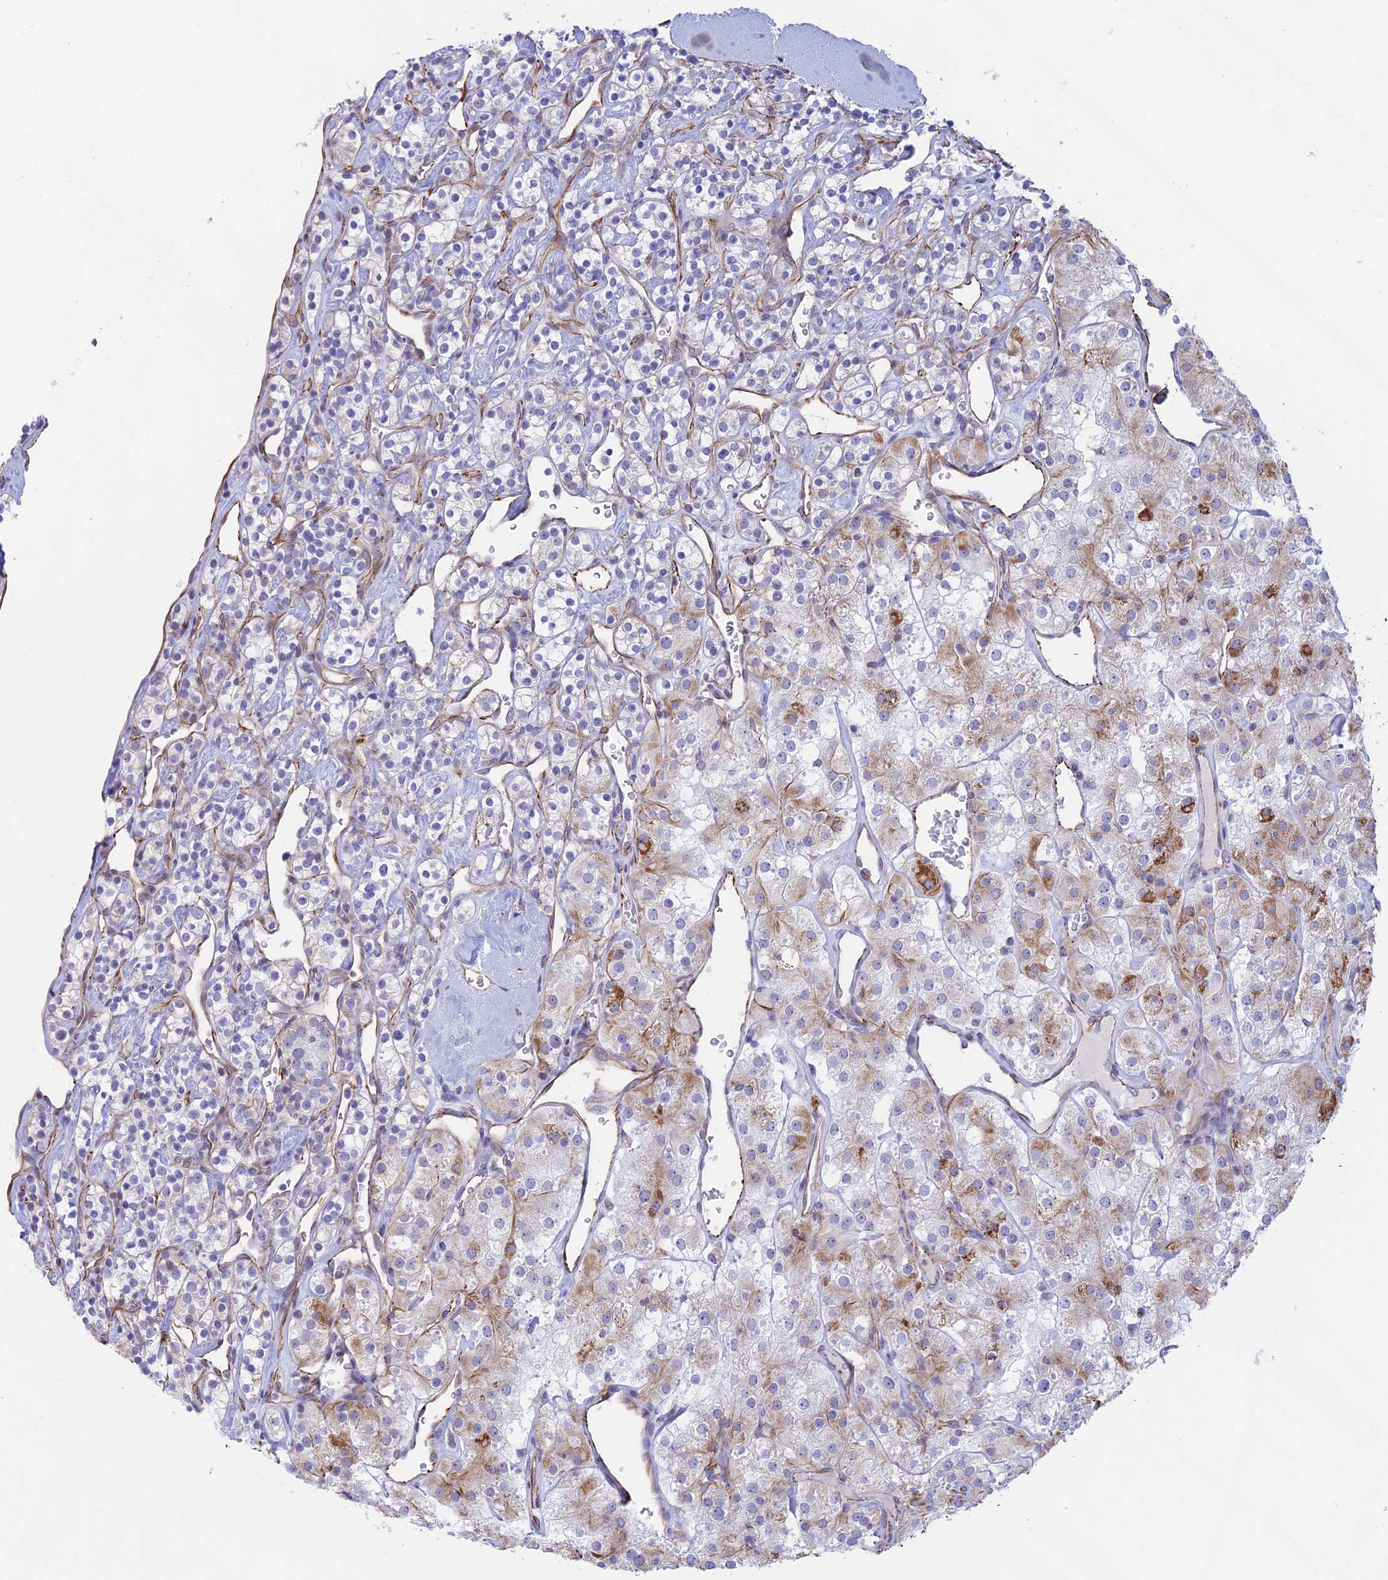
{"staining": {"intensity": "moderate", "quantity": "<25%", "location": "cytoplasmic/membranous"}, "tissue": "renal cancer", "cell_type": "Tumor cells", "image_type": "cancer", "snomed": [{"axis": "morphology", "description": "Adenocarcinoma, NOS"}, {"axis": "topography", "description": "Kidney"}], "caption": "This is a photomicrograph of immunohistochemistry staining of adenocarcinoma (renal), which shows moderate staining in the cytoplasmic/membranous of tumor cells.", "gene": "ZNF652", "patient": {"sex": "male", "age": 77}}